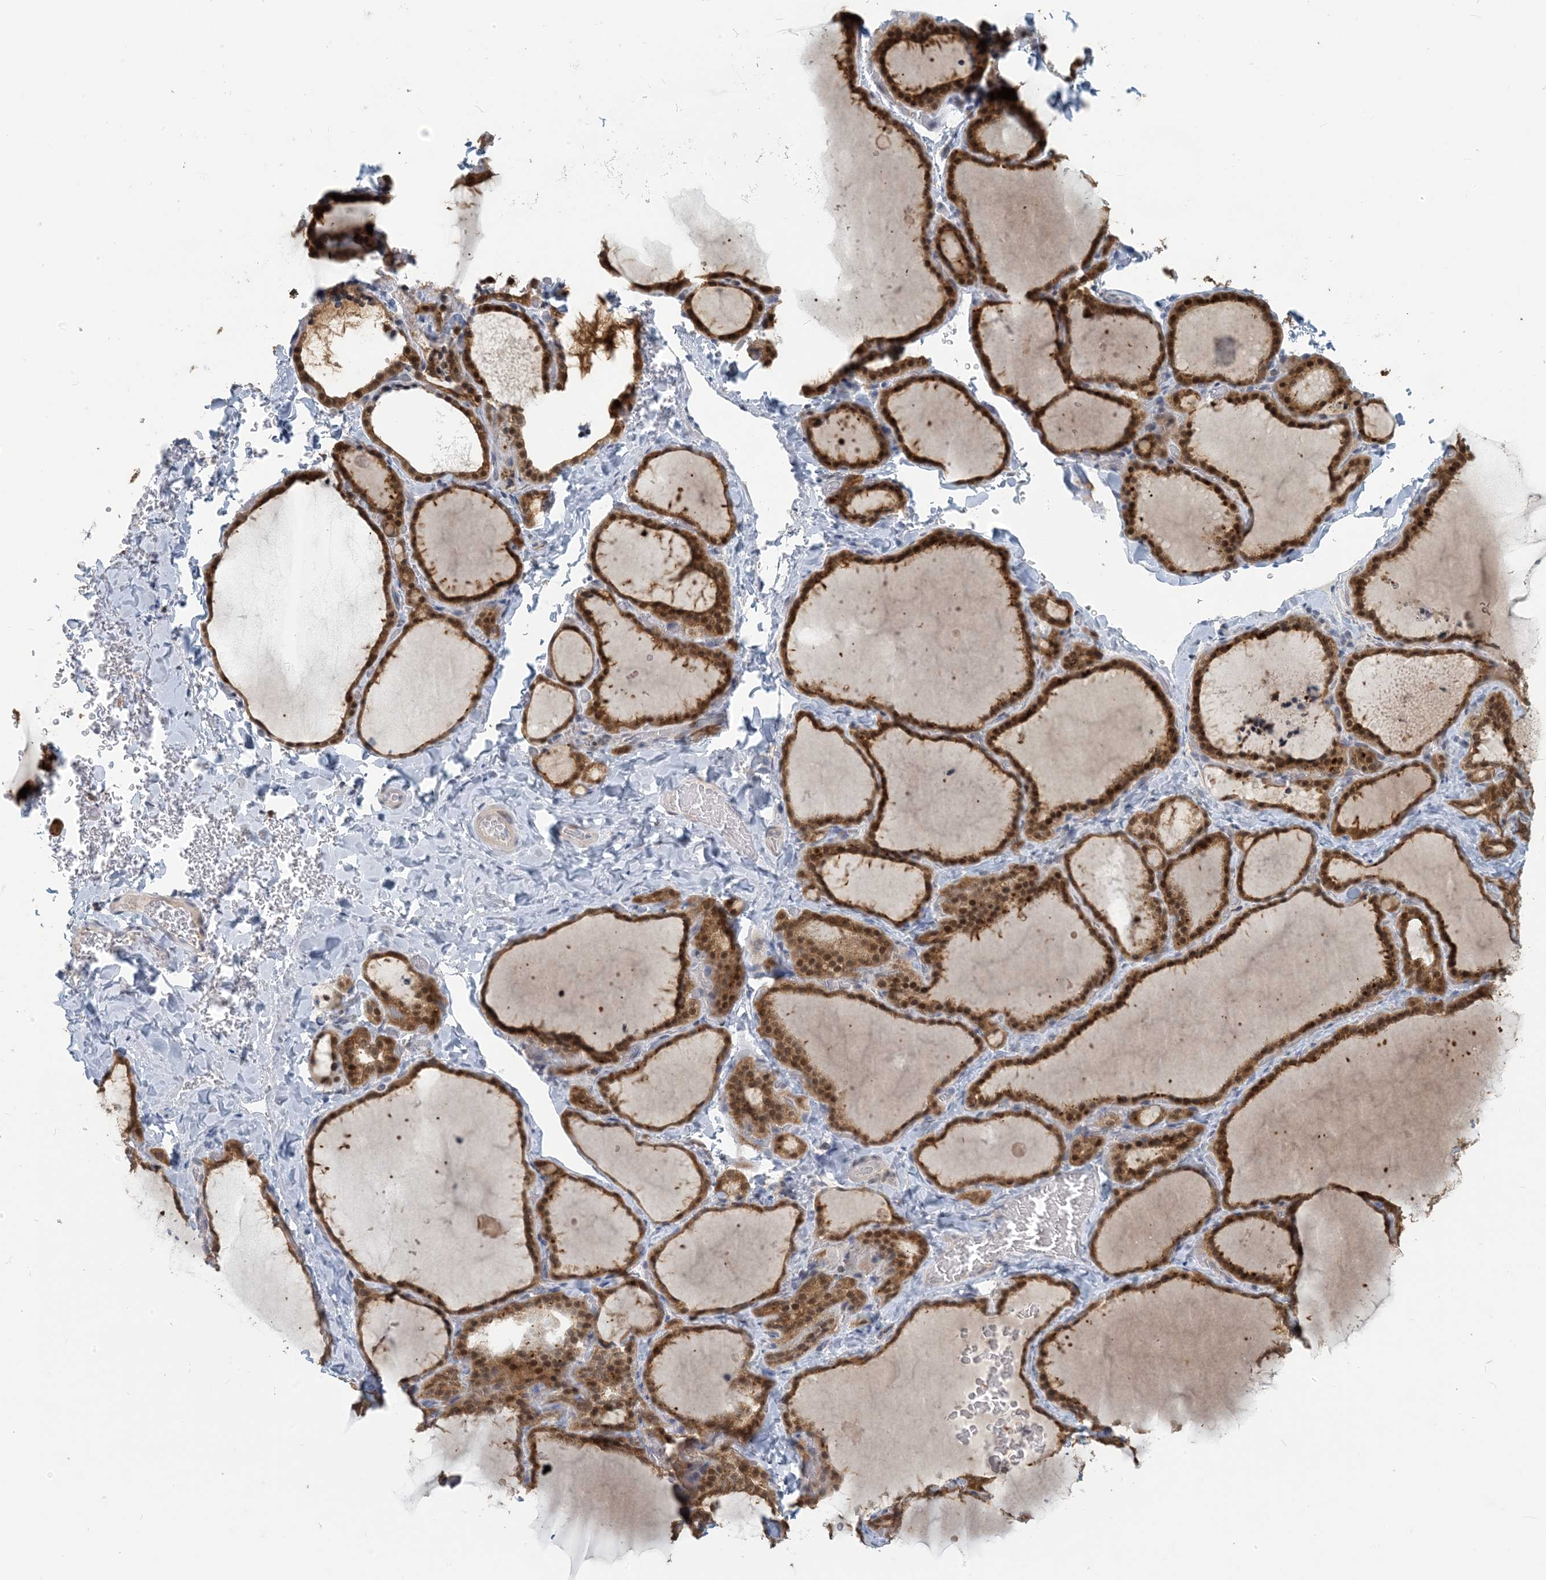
{"staining": {"intensity": "strong", "quantity": ">75%", "location": "cytoplasmic/membranous,nuclear"}, "tissue": "thyroid gland", "cell_type": "Glandular cells", "image_type": "normal", "snomed": [{"axis": "morphology", "description": "Normal tissue, NOS"}, {"axis": "topography", "description": "Thyroid gland"}], "caption": "An image of thyroid gland stained for a protein reveals strong cytoplasmic/membranous,nuclear brown staining in glandular cells. (IHC, brightfield microscopy, high magnification).", "gene": "ZC3H12A", "patient": {"sex": "female", "age": 22}}